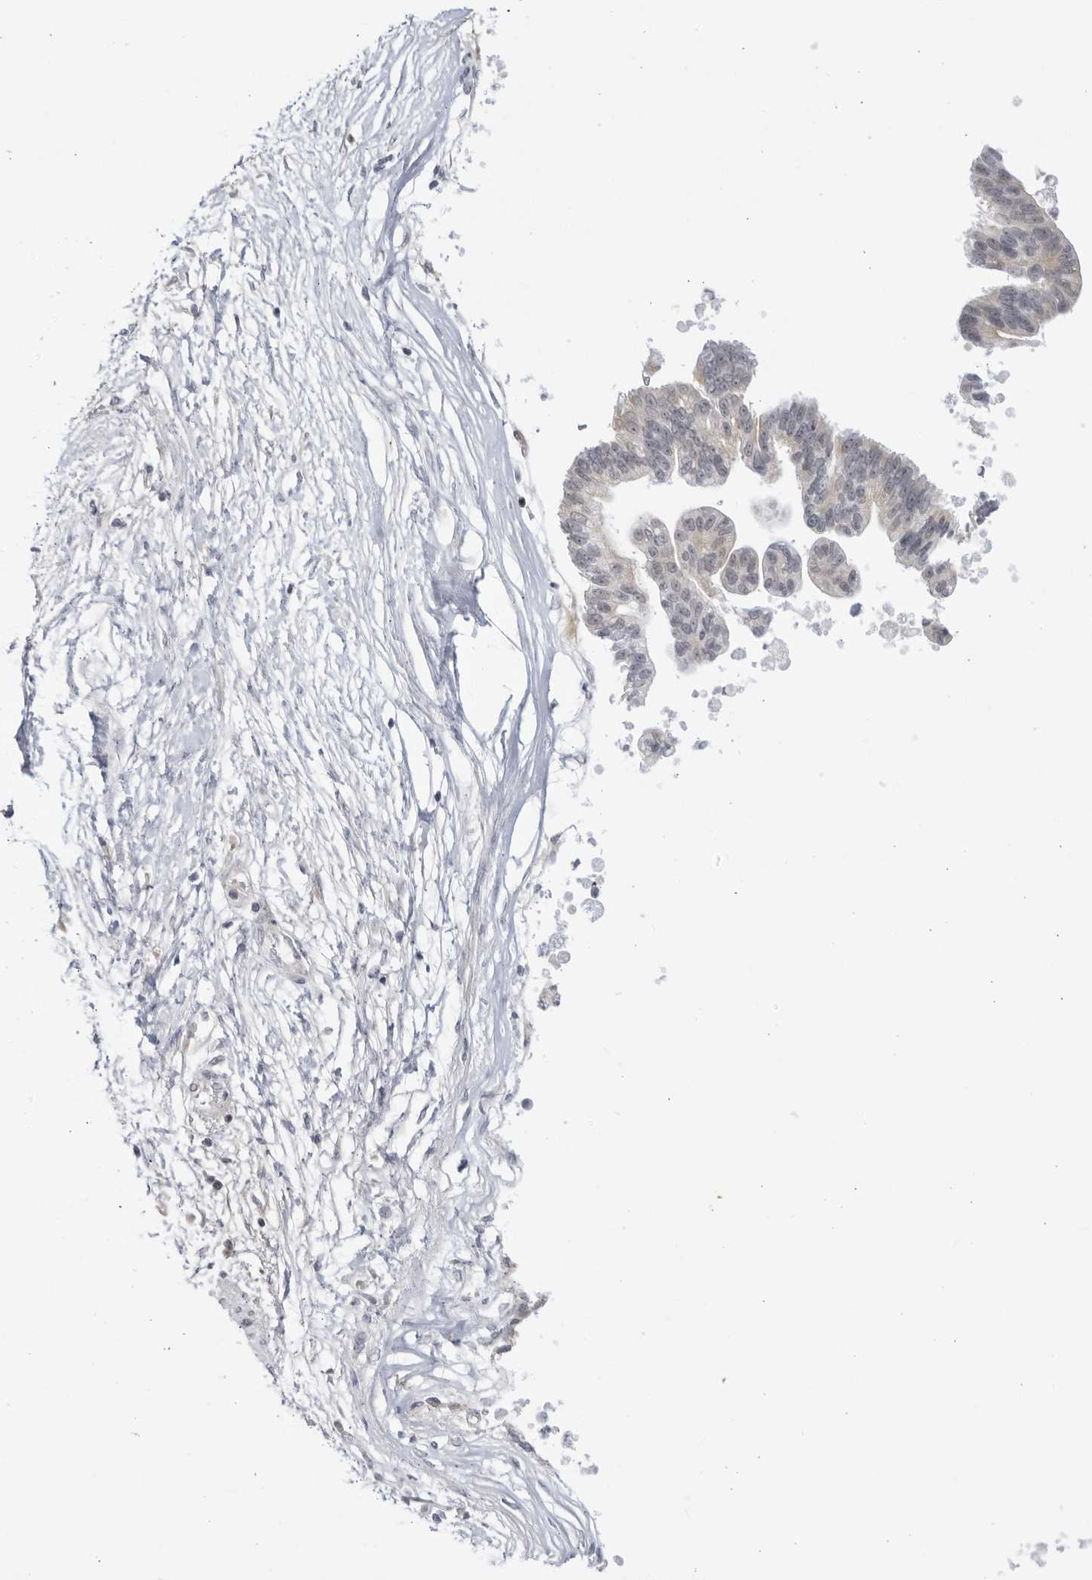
{"staining": {"intensity": "negative", "quantity": "none", "location": "none"}, "tissue": "pancreatic cancer", "cell_type": "Tumor cells", "image_type": "cancer", "snomed": [{"axis": "morphology", "description": "Adenocarcinoma, NOS"}, {"axis": "topography", "description": "Pancreas"}], "caption": "The histopathology image displays no significant positivity in tumor cells of adenocarcinoma (pancreatic).", "gene": "CNBD1", "patient": {"sex": "male", "age": 72}}